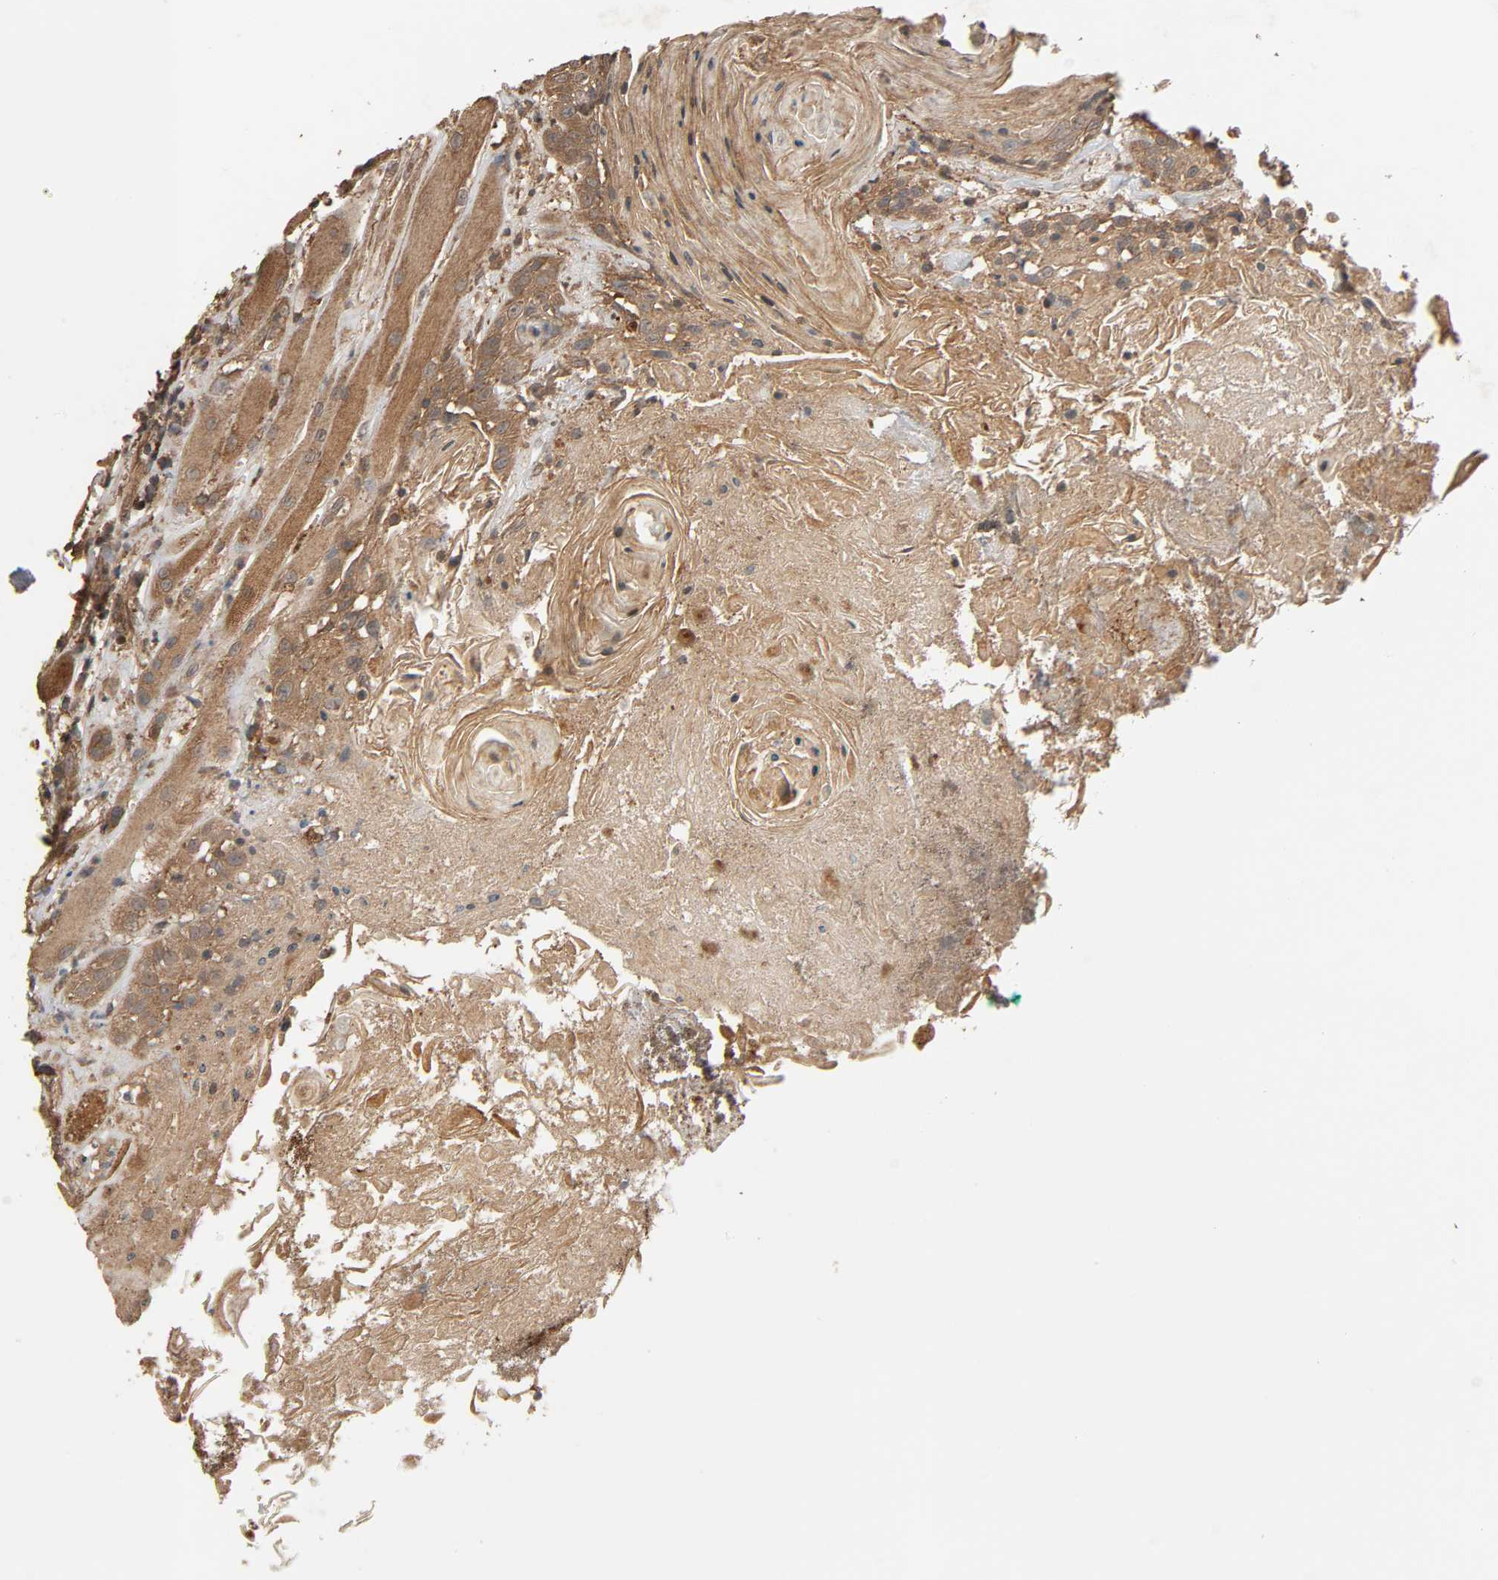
{"staining": {"intensity": "moderate", "quantity": ">75%", "location": "cytoplasmic/membranous"}, "tissue": "head and neck cancer", "cell_type": "Tumor cells", "image_type": "cancer", "snomed": [{"axis": "morphology", "description": "Squamous cell carcinoma, NOS"}, {"axis": "topography", "description": "Head-Neck"}], "caption": "Protein analysis of squamous cell carcinoma (head and neck) tissue displays moderate cytoplasmic/membranous staining in about >75% of tumor cells.", "gene": "MAP3K8", "patient": {"sex": "female", "age": 84}}